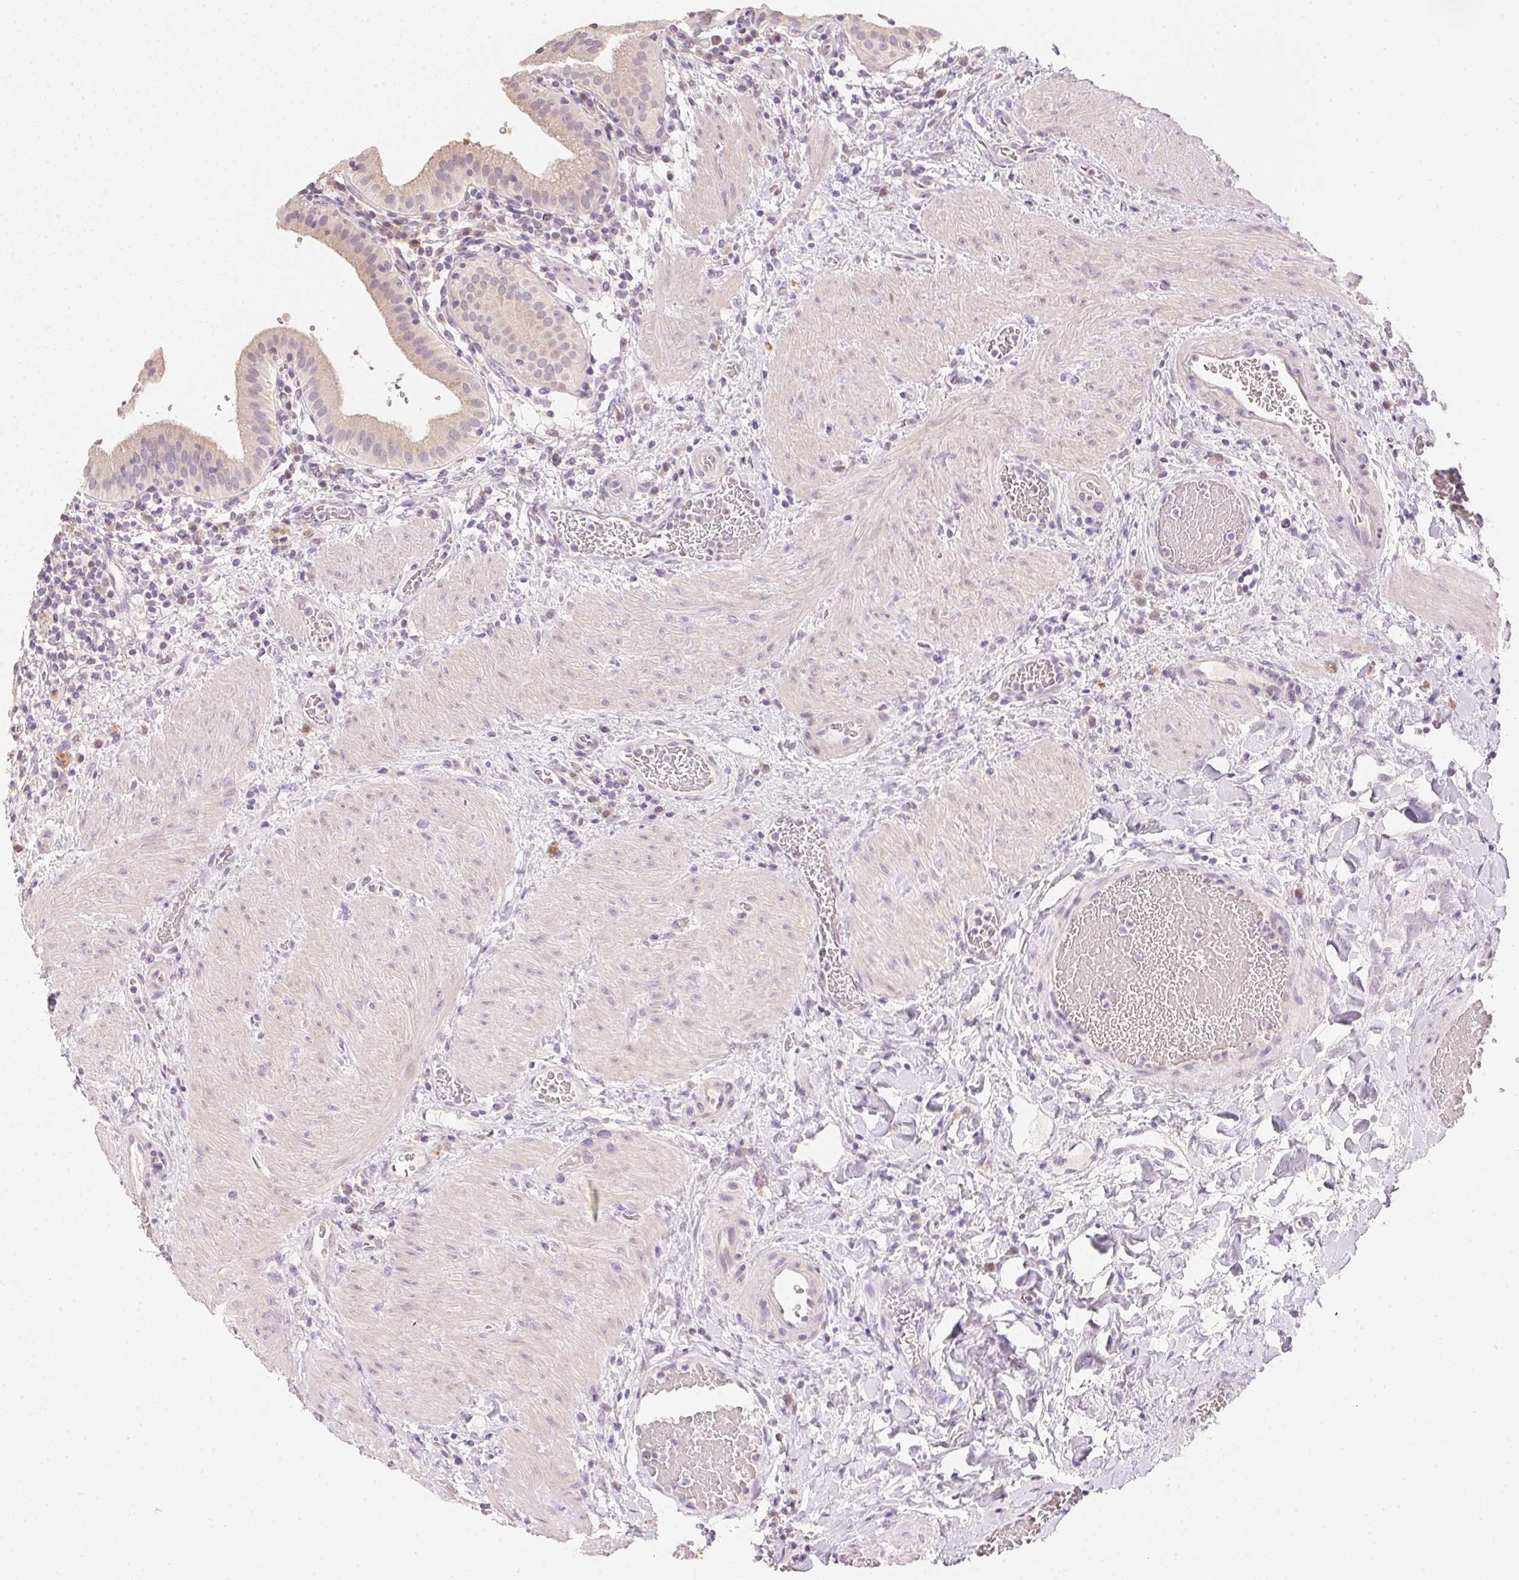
{"staining": {"intensity": "weak", "quantity": "25%-75%", "location": "cytoplasmic/membranous"}, "tissue": "gallbladder", "cell_type": "Glandular cells", "image_type": "normal", "snomed": [{"axis": "morphology", "description": "Normal tissue, NOS"}, {"axis": "topography", "description": "Gallbladder"}], "caption": "Protein staining demonstrates weak cytoplasmic/membranous expression in about 25%-75% of glandular cells in normal gallbladder. (brown staining indicates protein expression, while blue staining denotes nuclei).", "gene": "DHCR24", "patient": {"sex": "male", "age": 26}}